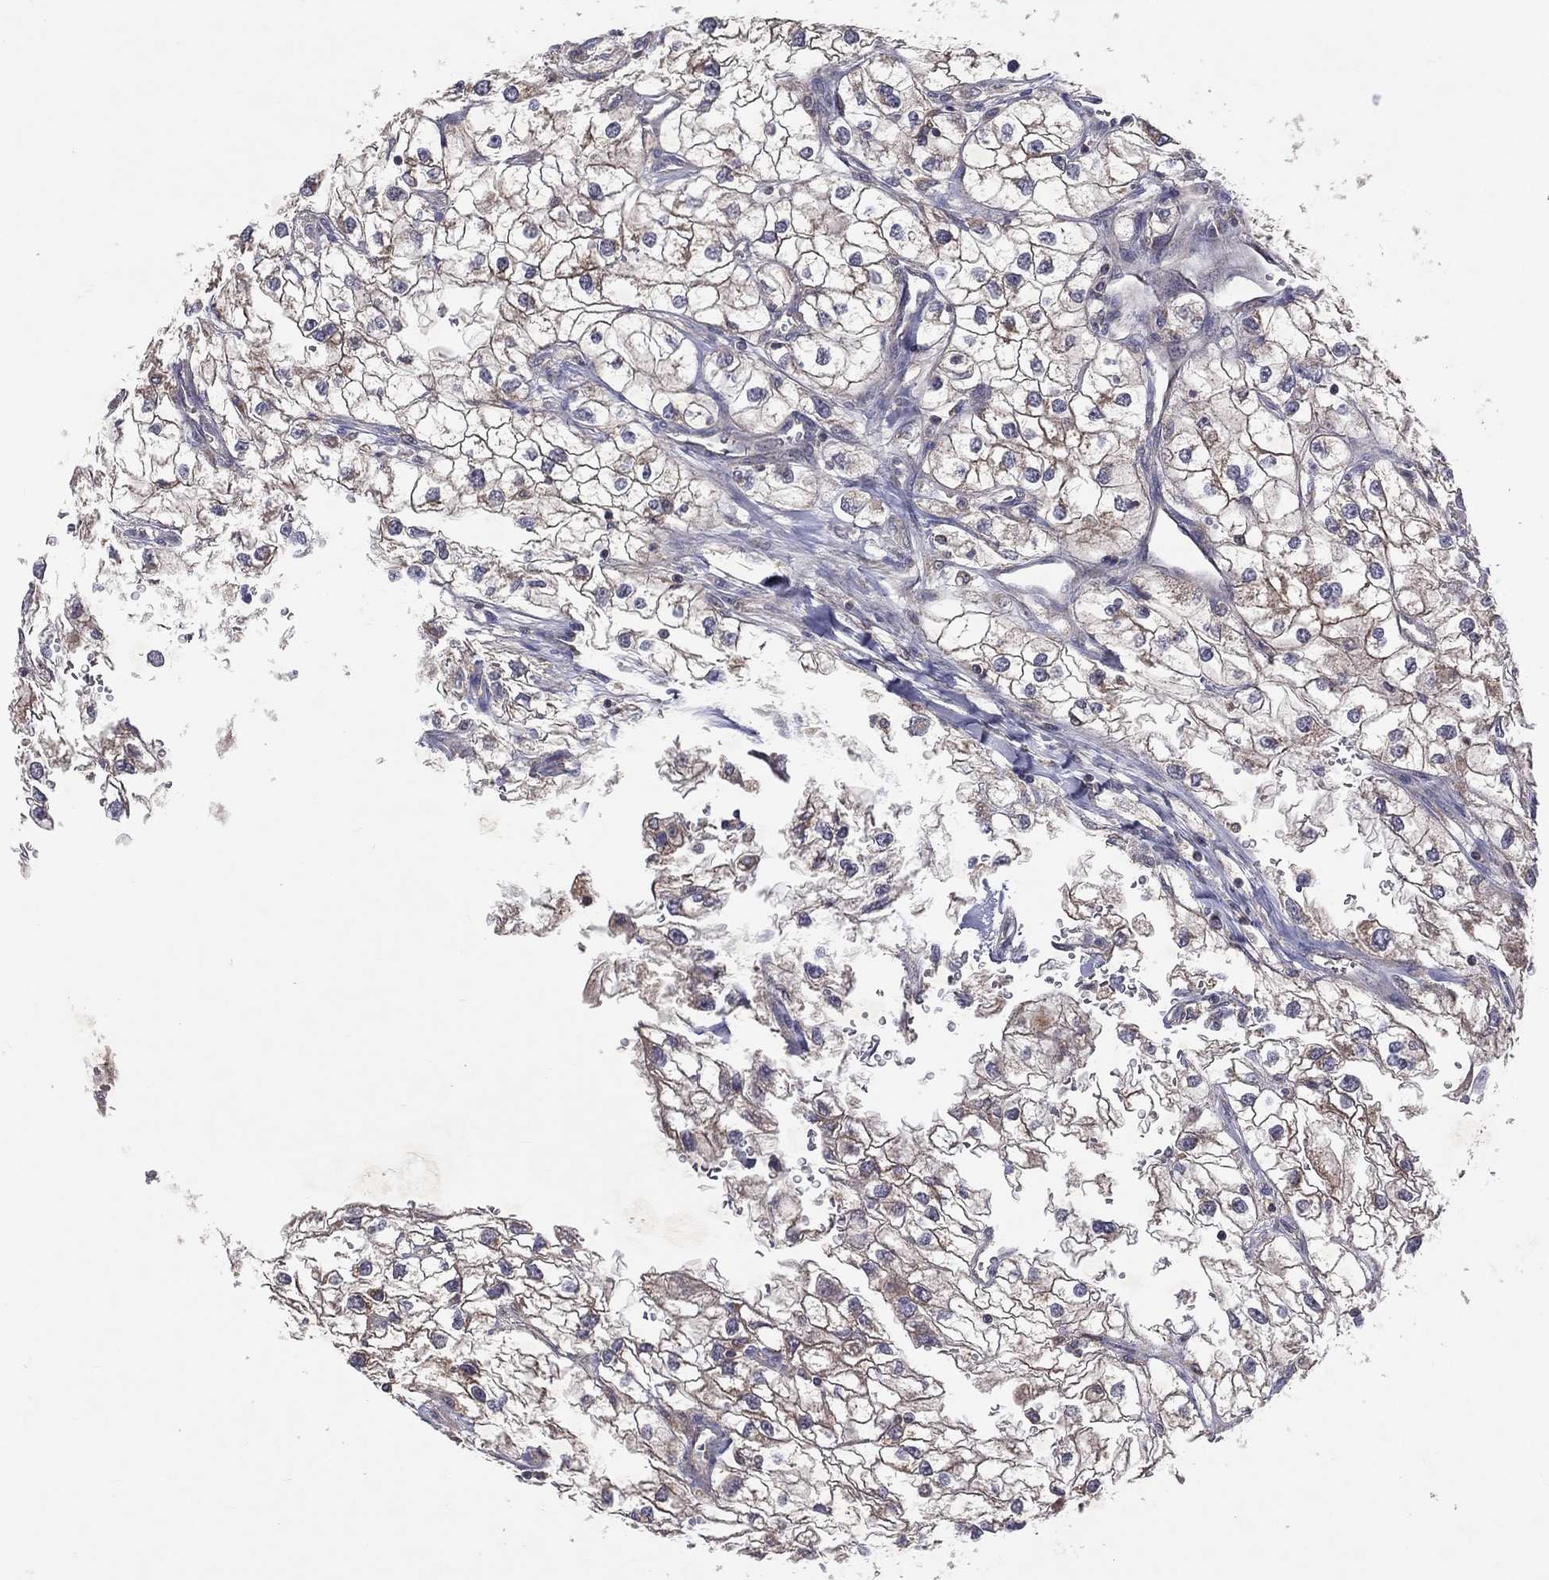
{"staining": {"intensity": "moderate", "quantity": "25%-75%", "location": "cytoplasmic/membranous"}, "tissue": "renal cancer", "cell_type": "Tumor cells", "image_type": "cancer", "snomed": [{"axis": "morphology", "description": "Adenocarcinoma, NOS"}, {"axis": "topography", "description": "Kidney"}], "caption": "DAB (3,3'-diaminobenzidine) immunohistochemical staining of human renal adenocarcinoma displays moderate cytoplasmic/membranous protein positivity in approximately 25%-75% of tumor cells.", "gene": "STARD3", "patient": {"sex": "male", "age": 59}}